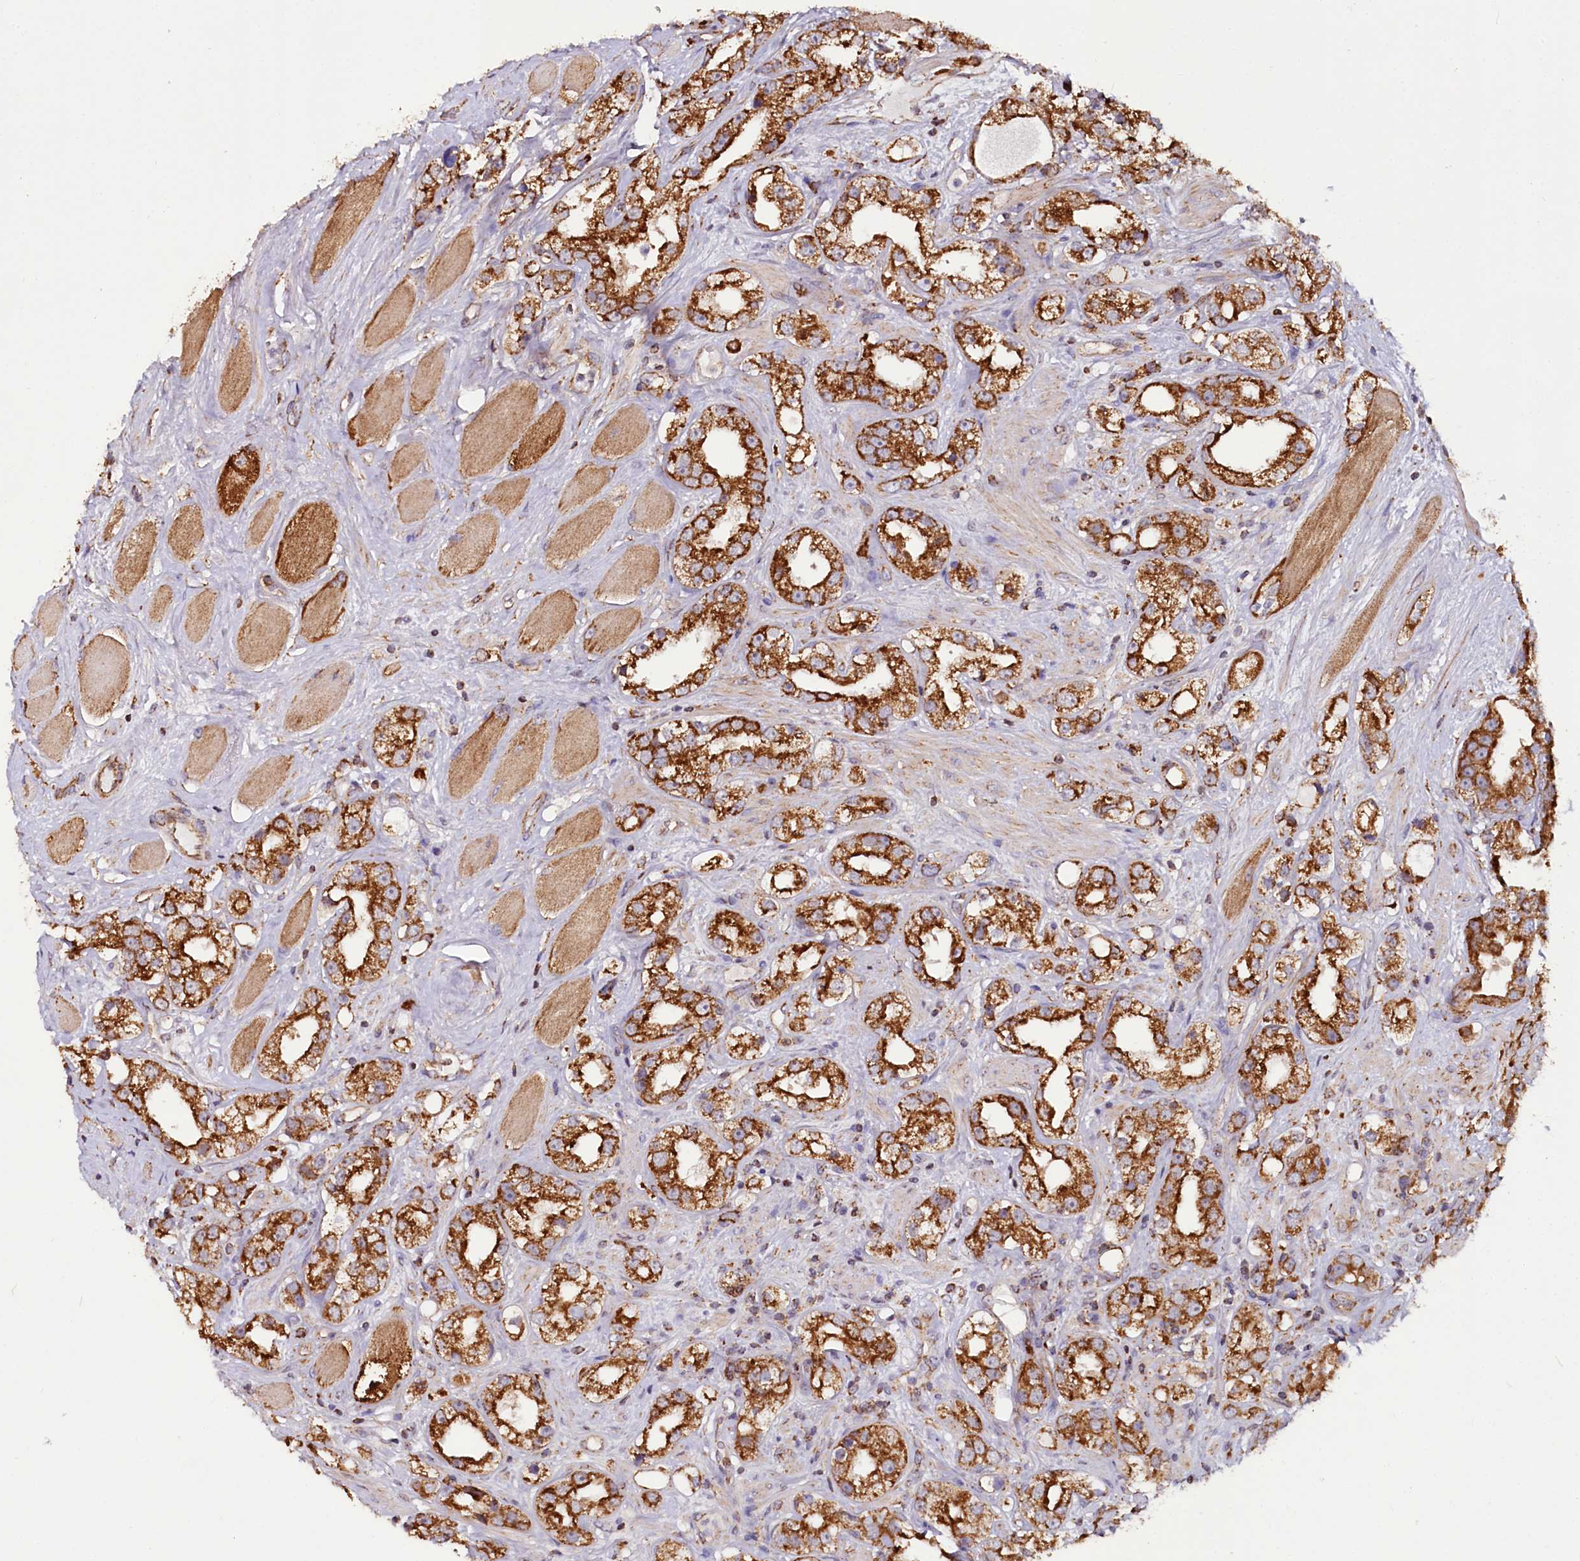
{"staining": {"intensity": "strong", "quantity": ">75%", "location": "cytoplasmic/membranous"}, "tissue": "prostate cancer", "cell_type": "Tumor cells", "image_type": "cancer", "snomed": [{"axis": "morphology", "description": "Adenocarcinoma, NOS"}, {"axis": "topography", "description": "Prostate"}], "caption": "Brown immunohistochemical staining in prostate adenocarcinoma displays strong cytoplasmic/membranous staining in approximately >75% of tumor cells.", "gene": "NUDT15", "patient": {"sex": "male", "age": 79}}